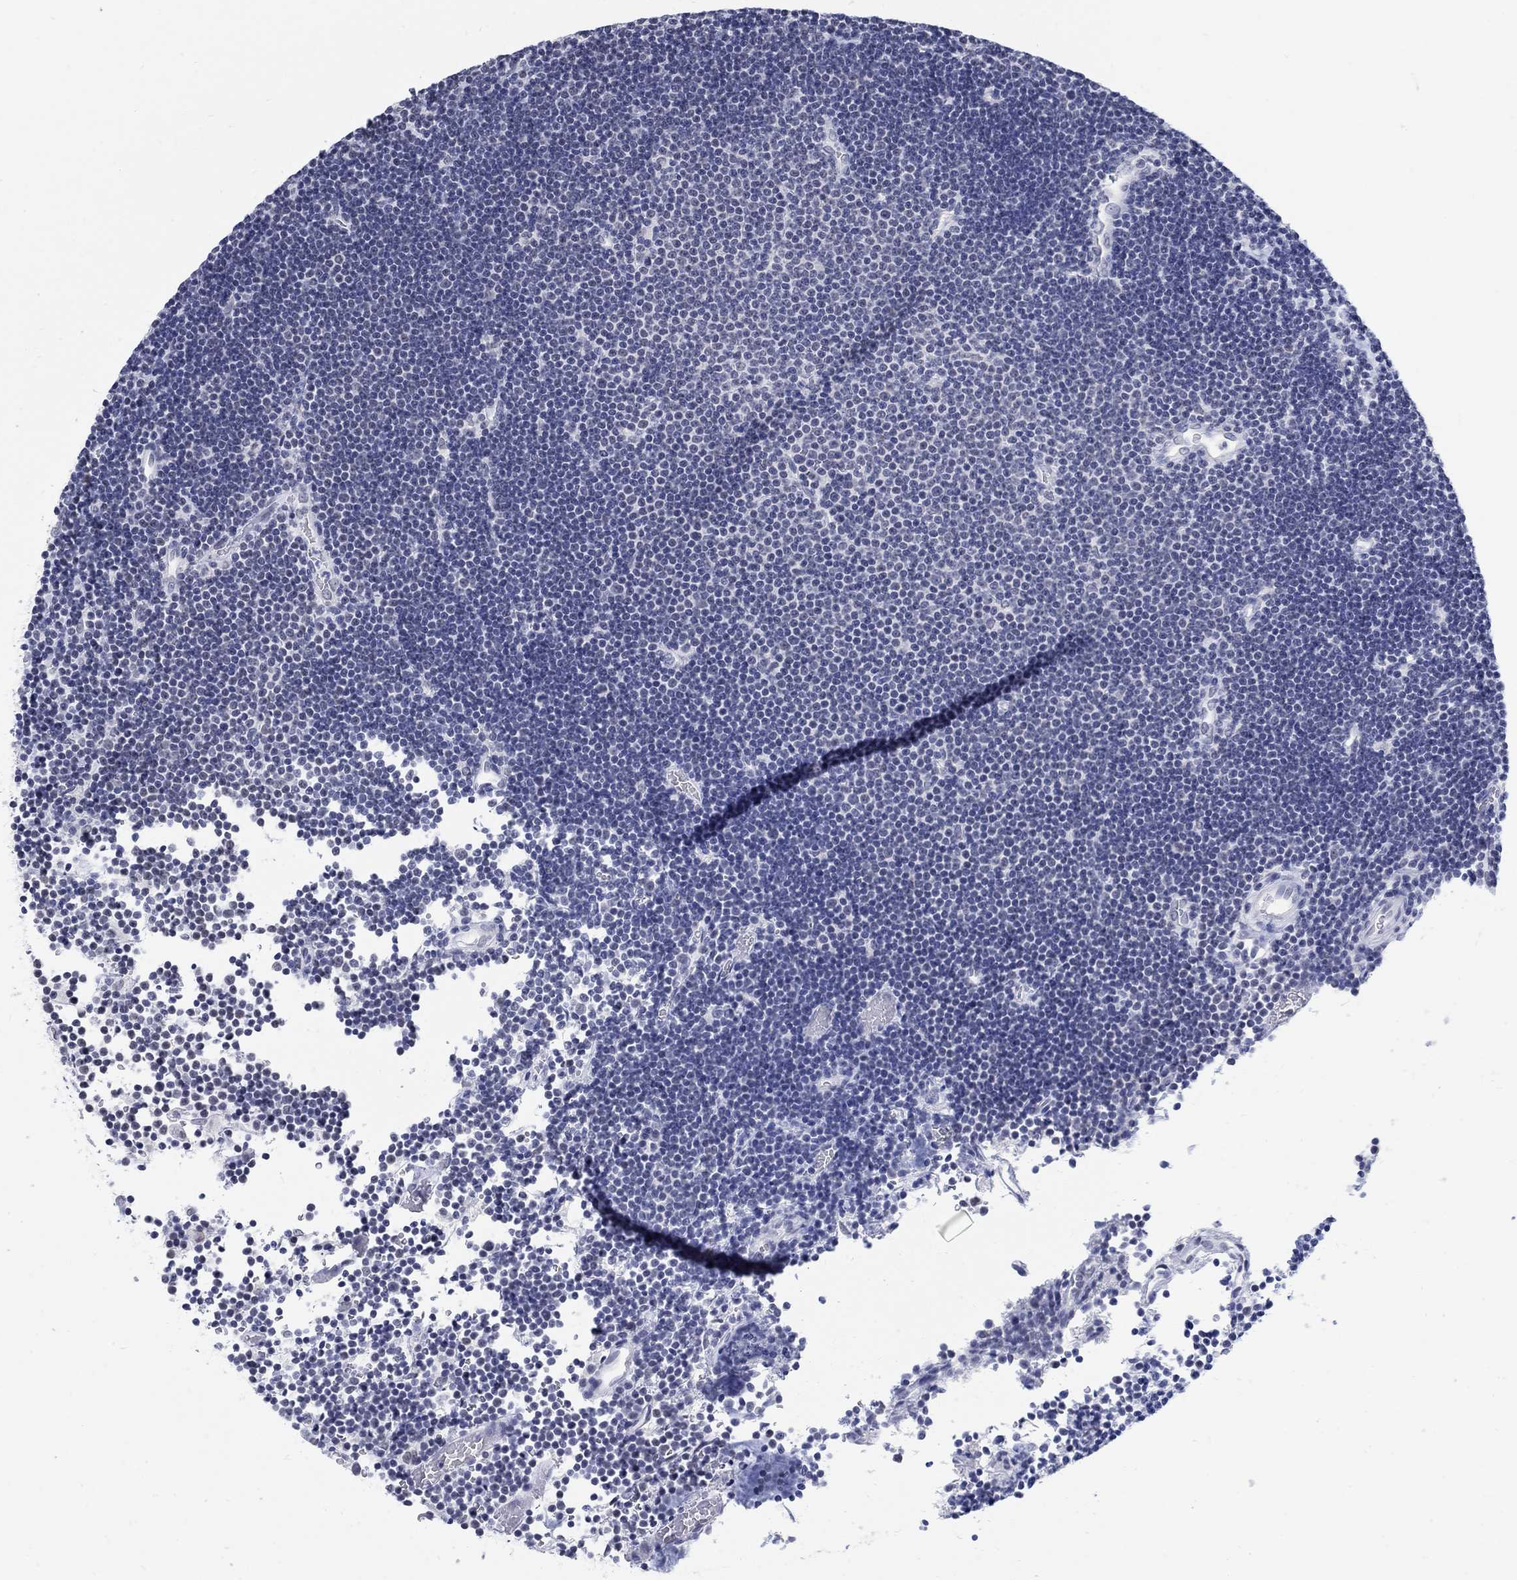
{"staining": {"intensity": "negative", "quantity": "none", "location": "none"}, "tissue": "lymphoma", "cell_type": "Tumor cells", "image_type": "cancer", "snomed": [{"axis": "morphology", "description": "Malignant lymphoma, non-Hodgkin's type, Low grade"}, {"axis": "topography", "description": "Brain"}], "caption": "A photomicrograph of human low-grade malignant lymphoma, non-Hodgkin's type is negative for staining in tumor cells.", "gene": "ANKS1B", "patient": {"sex": "female", "age": 66}}